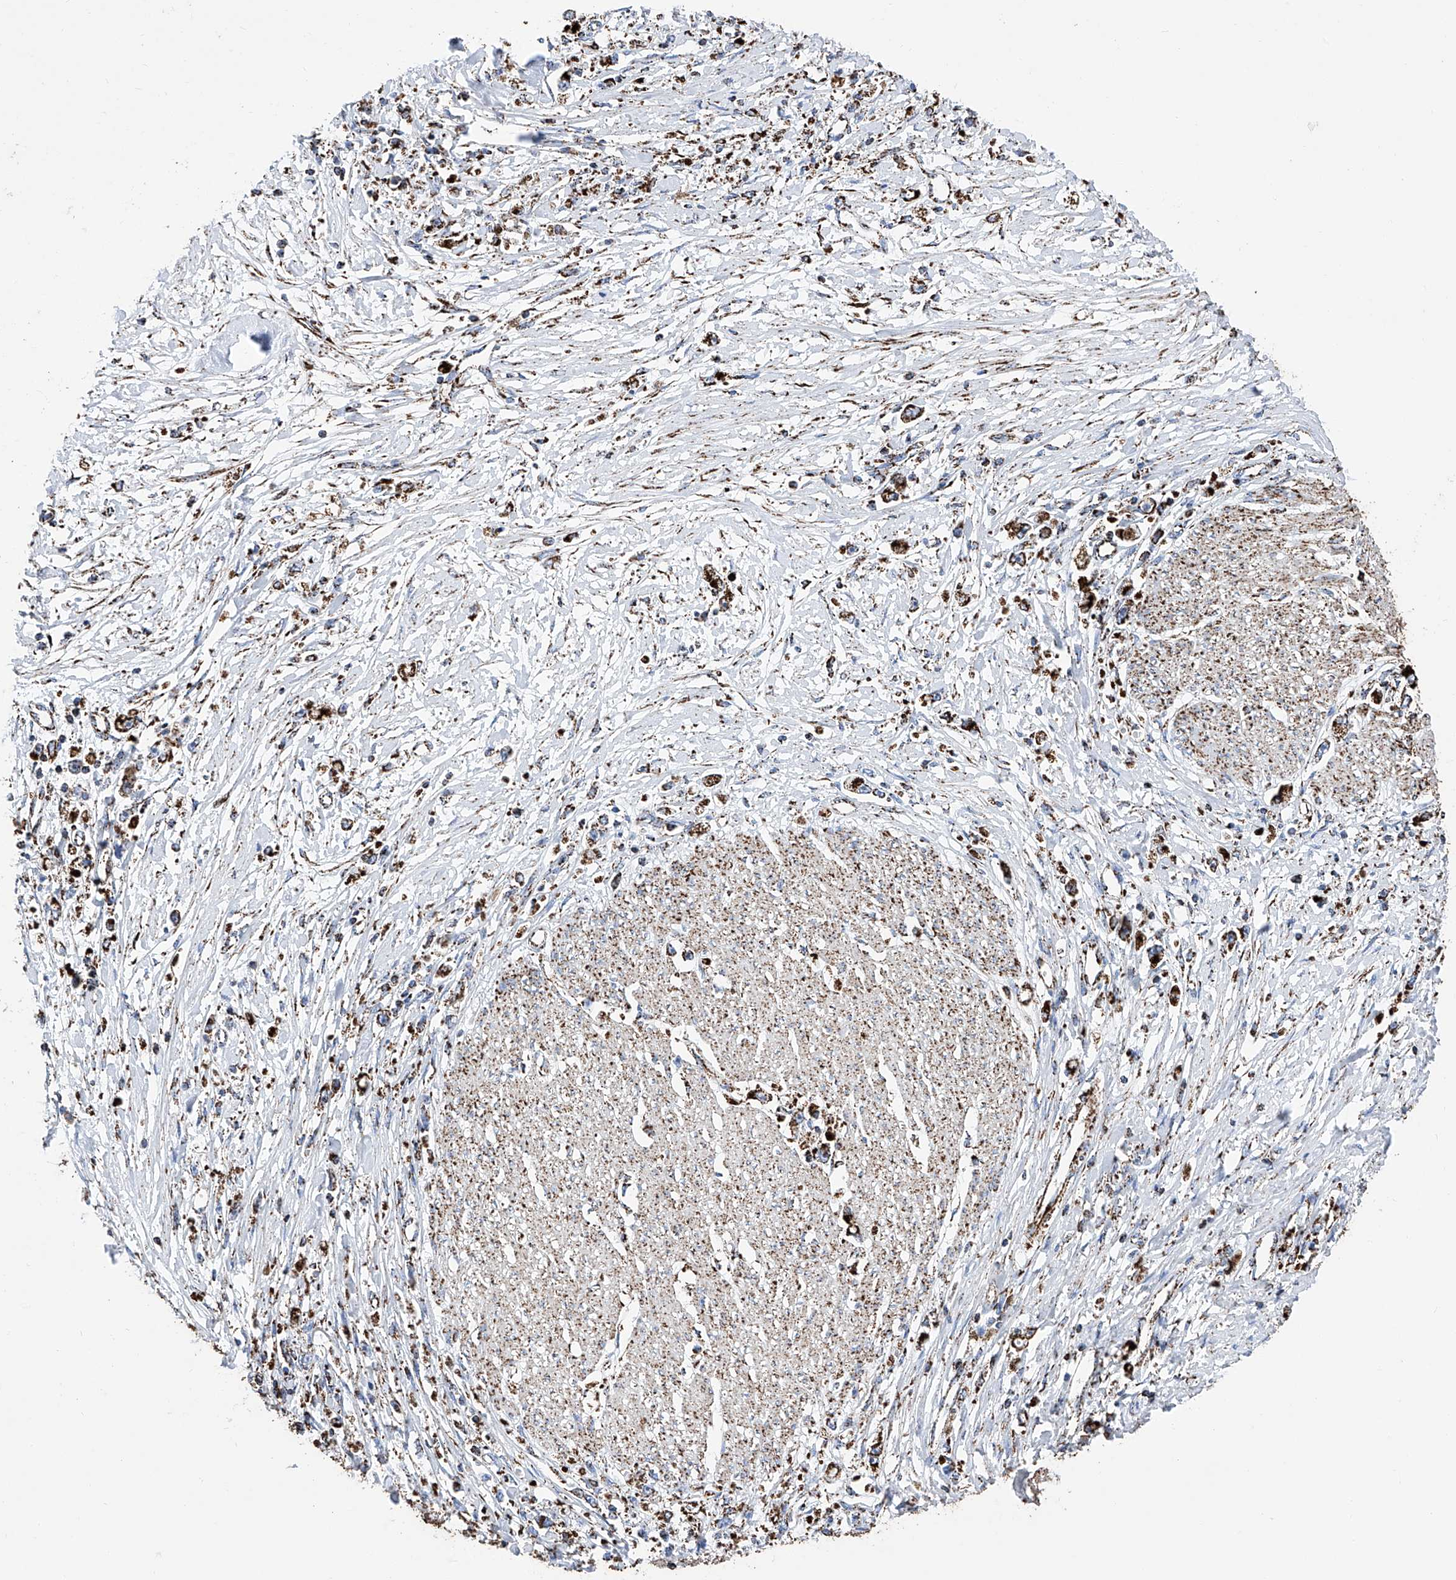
{"staining": {"intensity": "strong", "quantity": ">75%", "location": "cytoplasmic/membranous"}, "tissue": "stomach cancer", "cell_type": "Tumor cells", "image_type": "cancer", "snomed": [{"axis": "morphology", "description": "Adenocarcinoma, NOS"}, {"axis": "topography", "description": "Stomach"}], "caption": "Stomach cancer tissue exhibits strong cytoplasmic/membranous expression in about >75% of tumor cells The protein of interest is stained brown, and the nuclei are stained in blue (DAB (3,3'-diaminobenzidine) IHC with brightfield microscopy, high magnification).", "gene": "ATP5PF", "patient": {"sex": "female", "age": 59}}